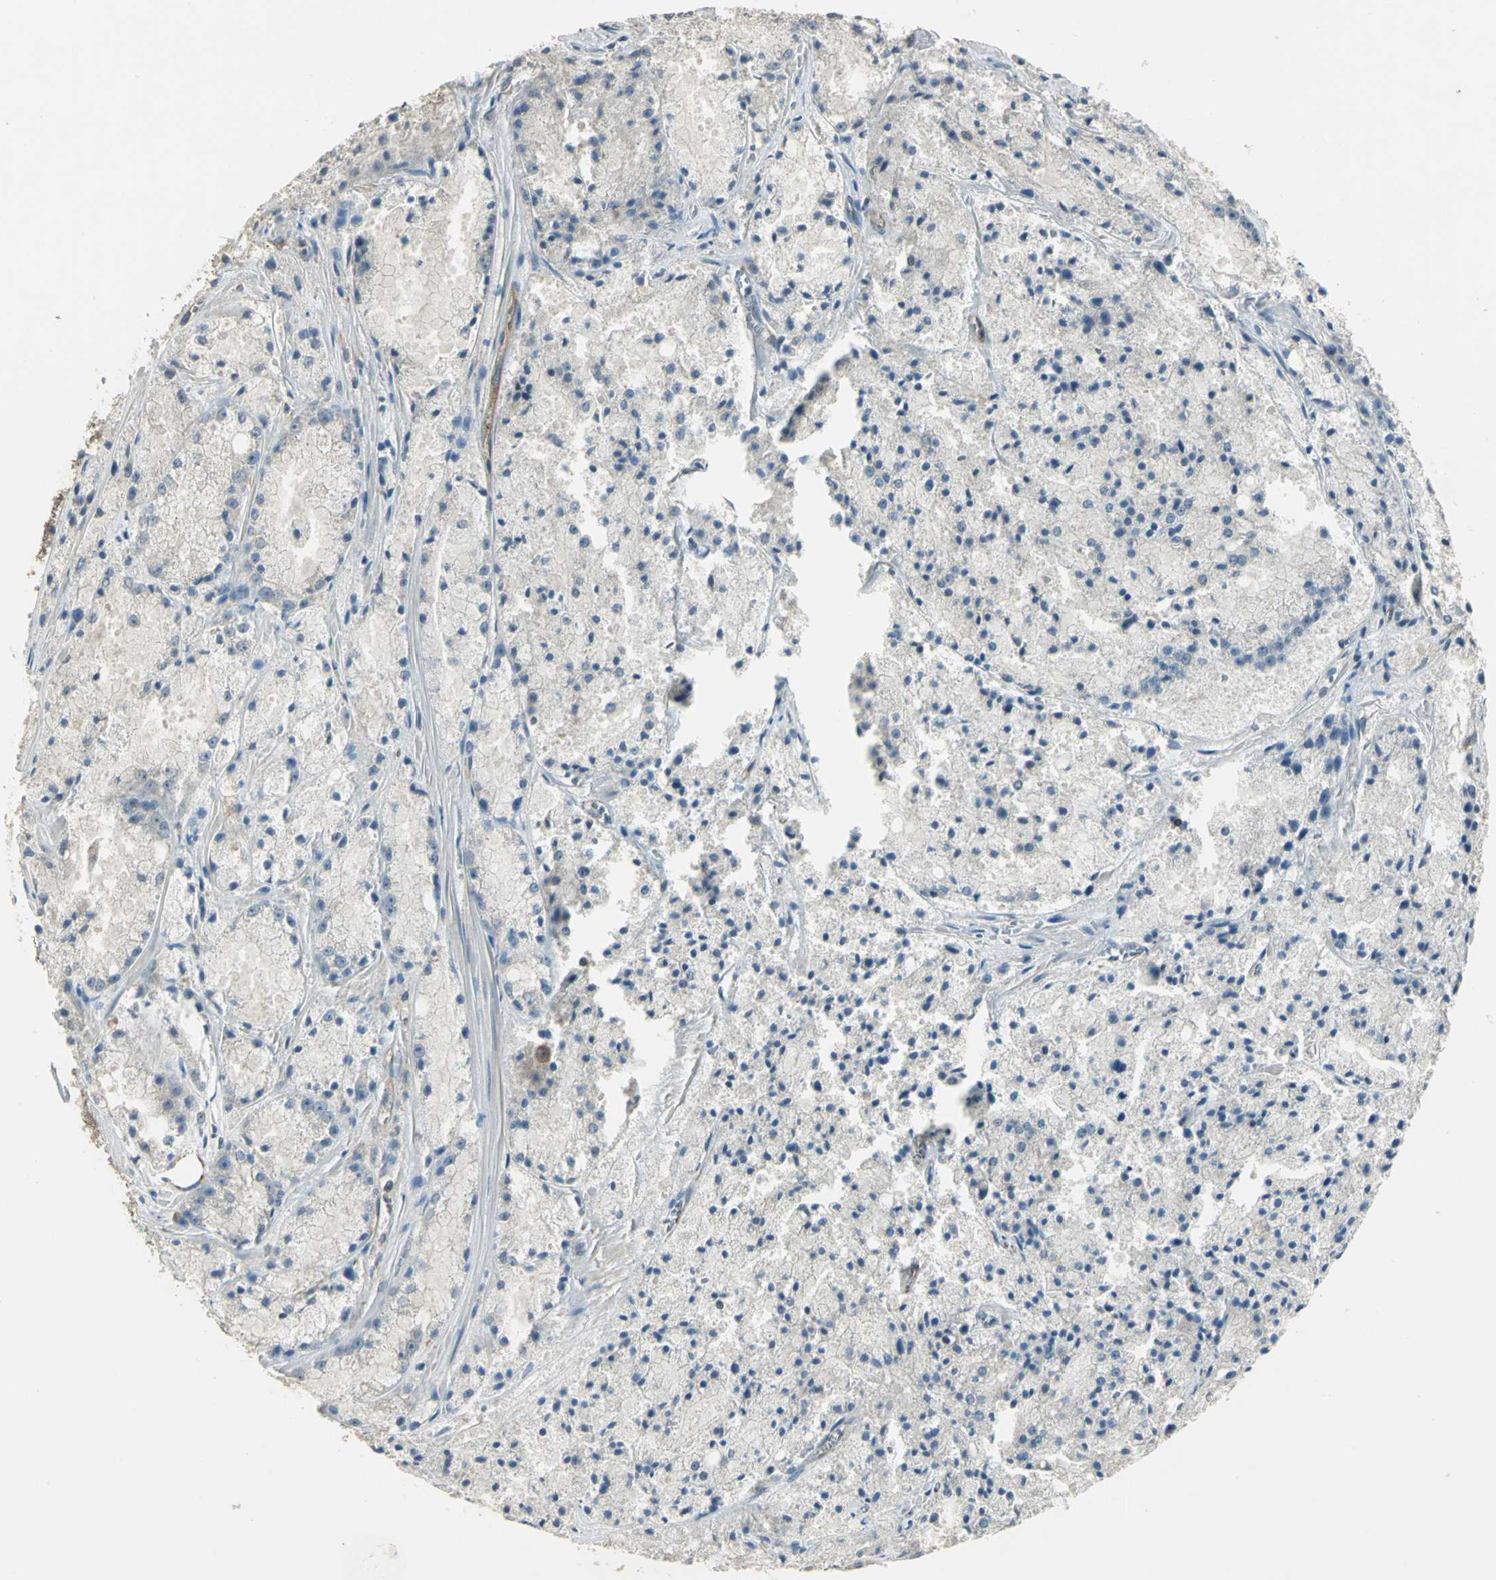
{"staining": {"intensity": "negative", "quantity": "none", "location": "none"}, "tissue": "prostate cancer", "cell_type": "Tumor cells", "image_type": "cancer", "snomed": [{"axis": "morphology", "description": "Adenocarcinoma, Low grade"}, {"axis": "topography", "description": "Prostate"}], "caption": "Prostate cancer (low-grade adenocarcinoma) was stained to show a protein in brown. There is no significant expression in tumor cells.", "gene": "RAPGEF1", "patient": {"sex": "male", "age": 64}}